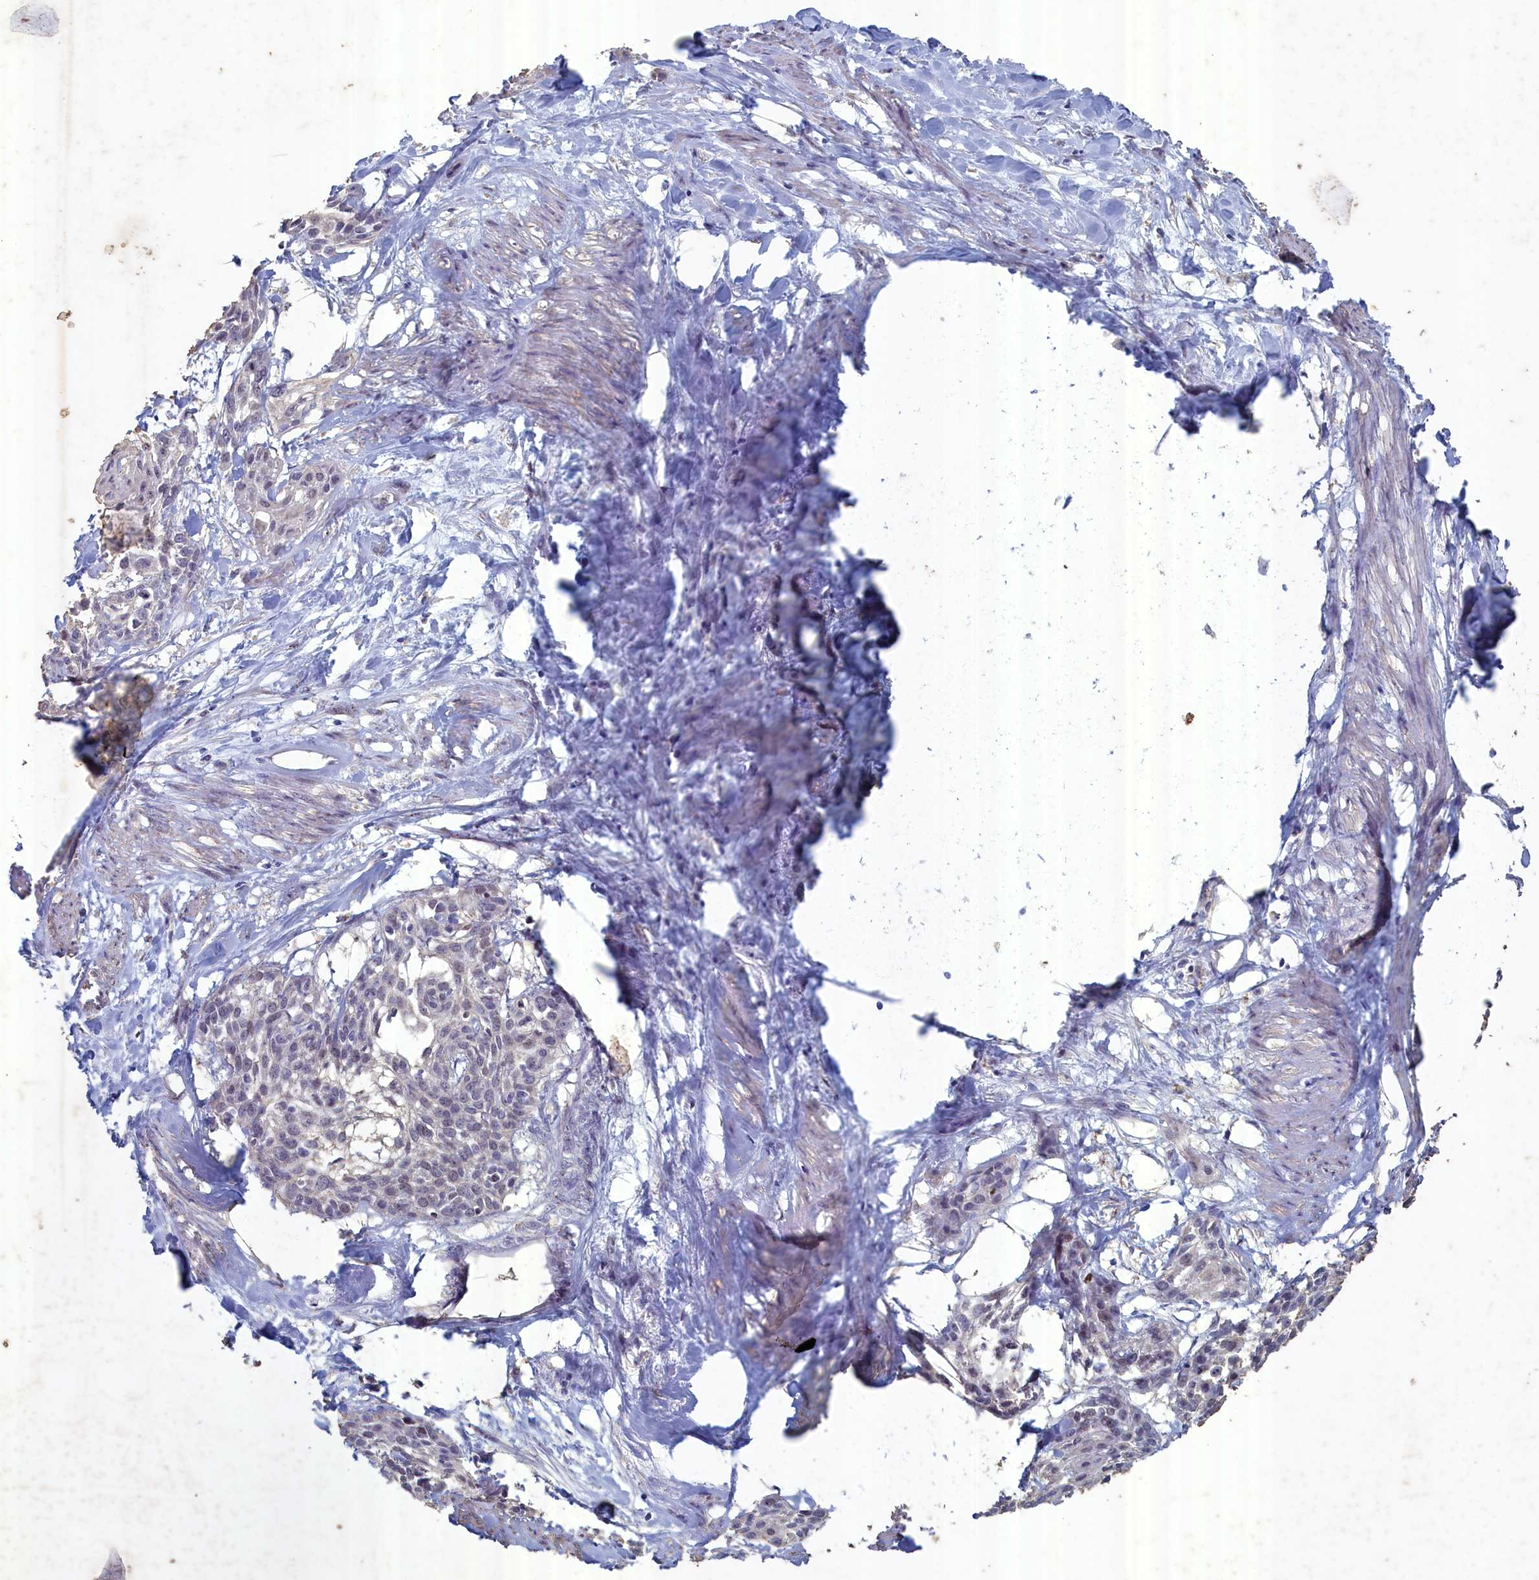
{"staining": {"intensity": "weak", "quantity": "<25%", "location": "nuclear"}, "tissue": "cervical cancer", "cell_type": "Tumor cells", "image_type": "cancer", "snomed": [{"axis": "morphology", "description": "Squamous cell carcinoma, NOS"}, {"axis": "topography", "description": "Cervix"}], "caption": "Histopathology image shows no protein positivity in tumor cells of cervical squamous cell carcinoma tissue.", "gene": "WDR76", "patient": {"sex": "female", "age": 57}}